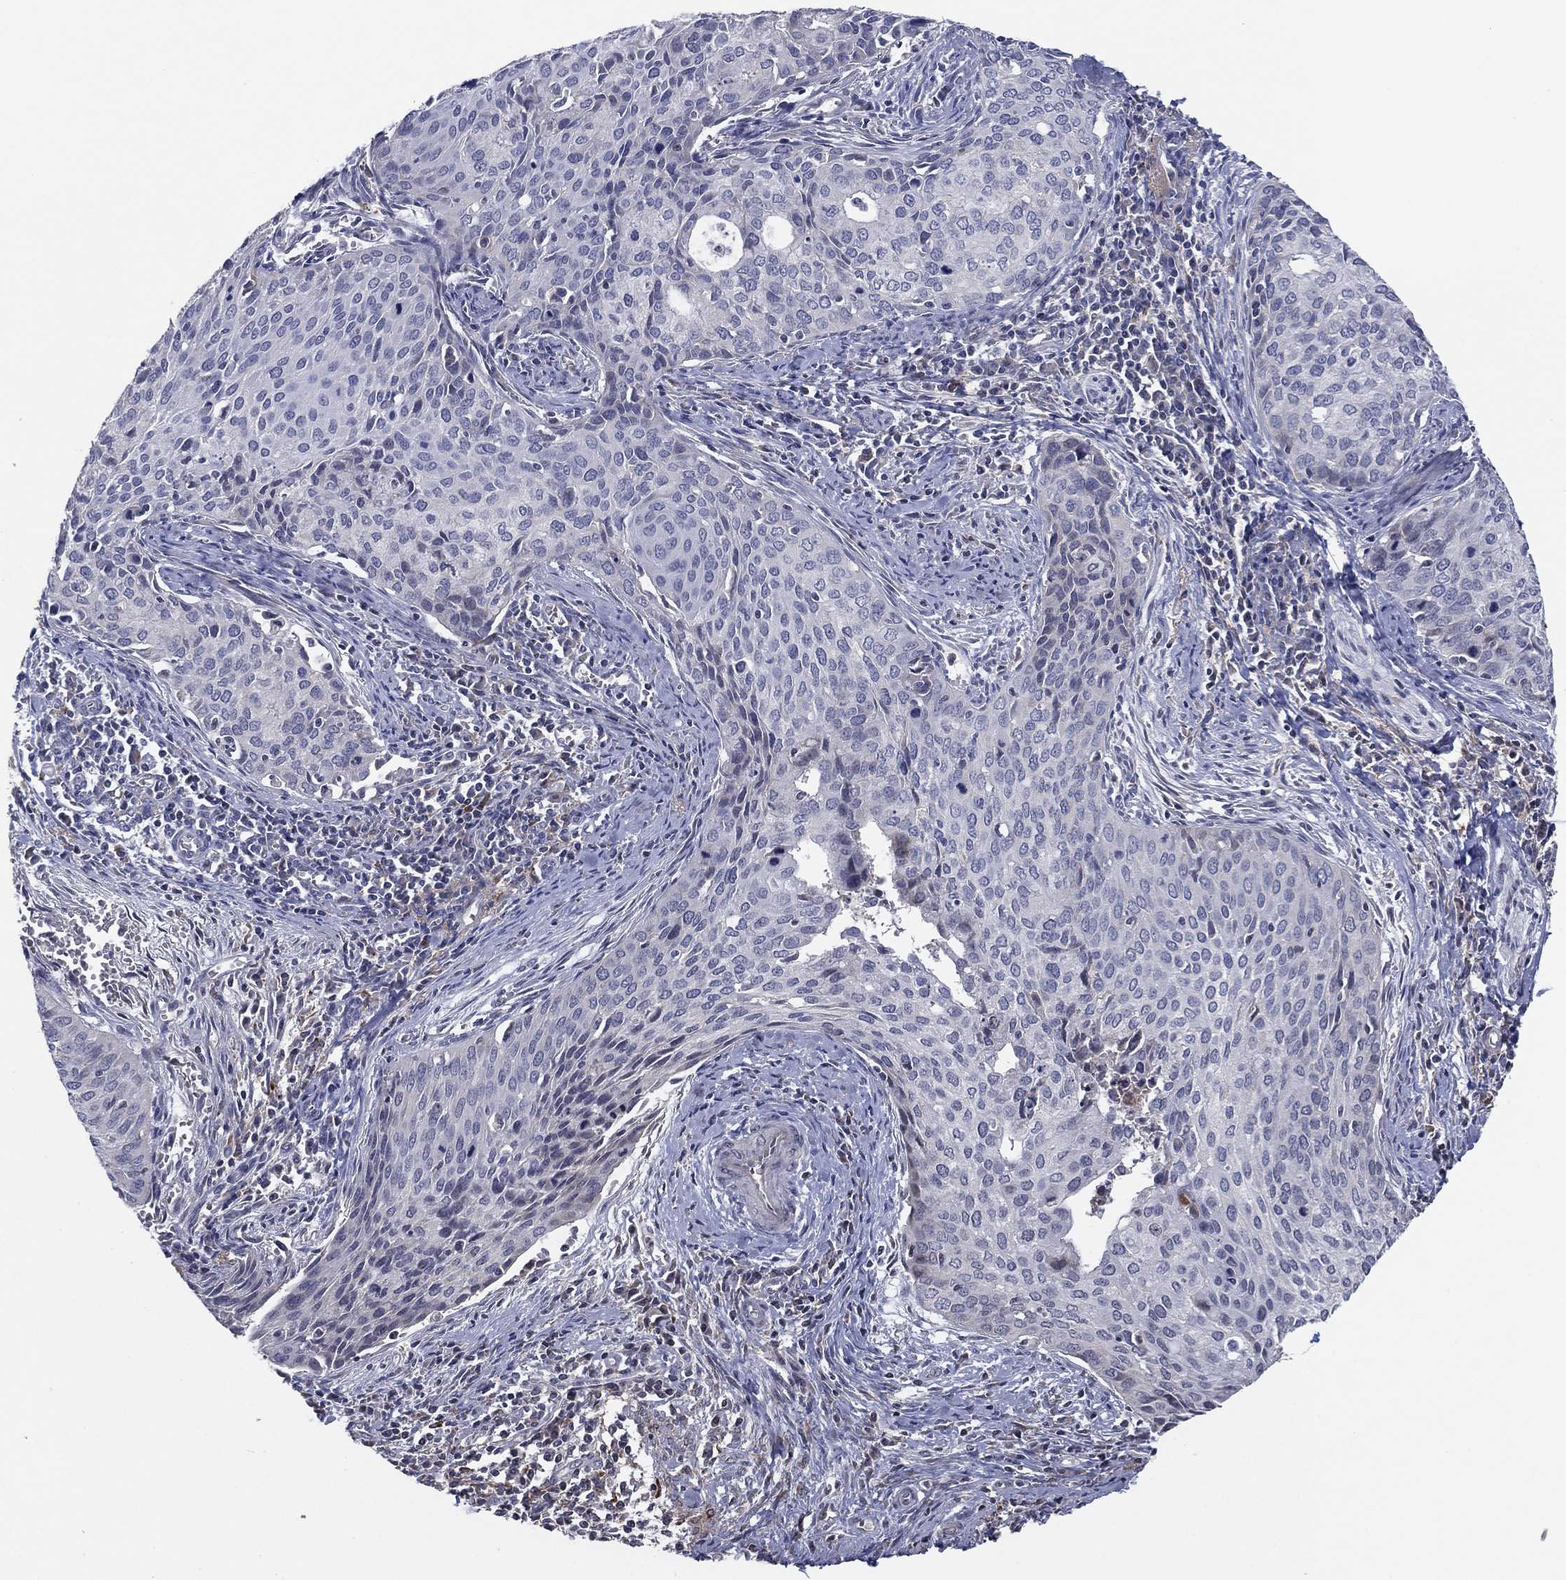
{"staining": {"intensity": "negative", "quantity": "none", "location": "none"}, "tissue": "cervical cancer", "cell_type": "Tumor cells", "image_type": "cancer", "snomed": [{"axis": "morphology", "description": "Squamous cell carcinoma, NOS"}, {"axis": "topography", "description": "Cervix"}], "caption": "IHC histopathology image of neoplastic tissue: human cervical squamous cell carcinoma stained with DAB shows no significant protein positivity in tumor cells.", "gene": "PTGDS", "patient": {"sex": "female", "age": 29}}